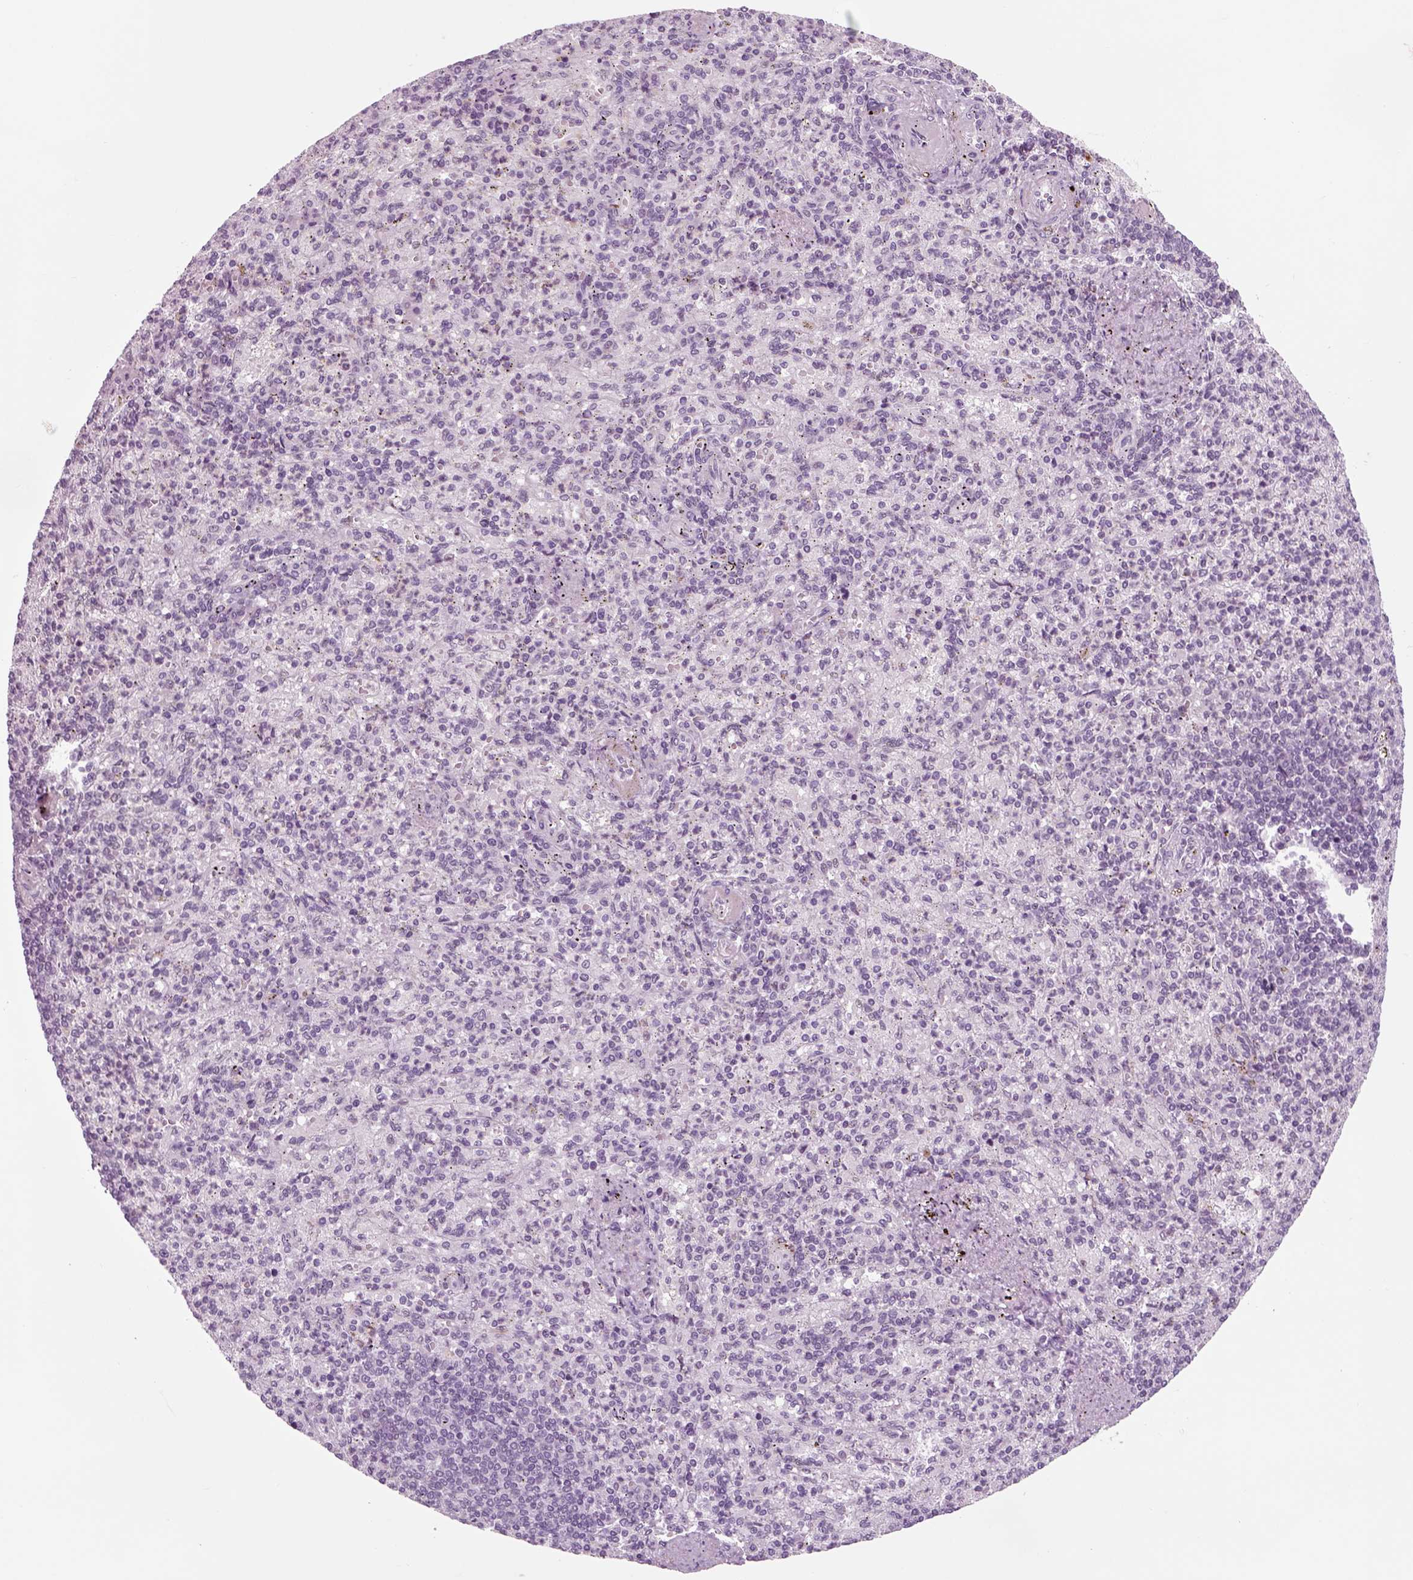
{"staining": {"intensity": "negative", "quantity": "none", "location": "none"}, "tissue": "spleen", "cell_type": "Cells in red pulp", "image_type": "normal", "snomed": [{"axis": "morphology", "description": "Normal tissue, NOS"}, {"axis": "topography", "description": "Spleen"}], "caption": "Immunohistochemical staining of unremarkable human spleen demonstrates no significant positivity in cells in red pulp.", "gene": "CHGB", "patient": {"sex": "female", "age": 74}}